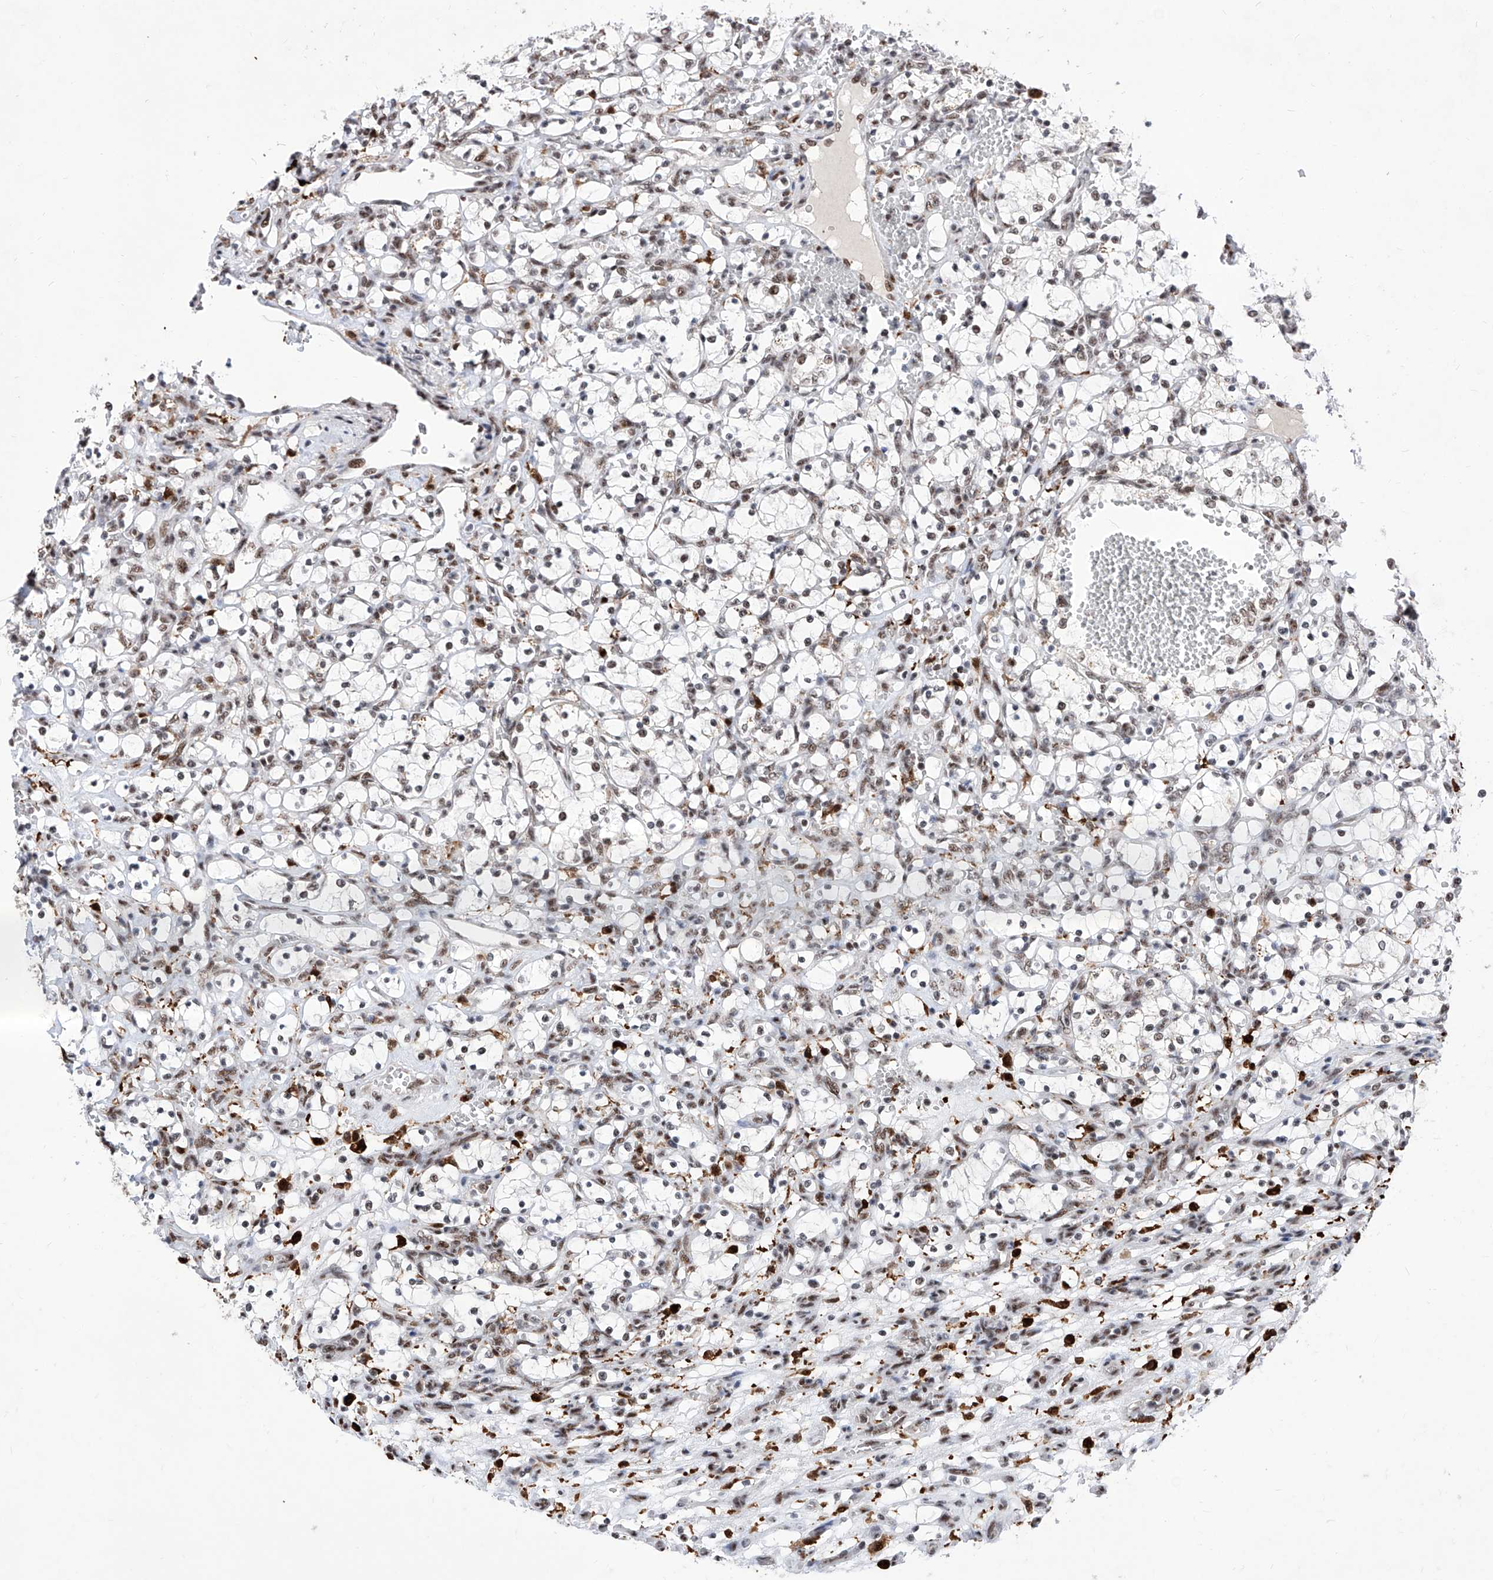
{"staining": {"intensity": "moderate", "quantity": "25%-75%", "location": "nuclear"}, "tissue": "renal cancer", "cell_type": "Tumor cells", "image_type": "cancer", "snomed": [{"axis": "morphology", "description": "Adenocarcinoma, NOS"}, {"axis": "topography", "description": "Kidney"}], "caption": "Immunohistochemistry micrograph of human renal cancer stained for a protein (brown), which demonstrates medium levels of moderate nuclear expression in about 25%-75% of tumor cells.", "gene": "PHF5A", "patient": {"sex": "female", "age": 69}}